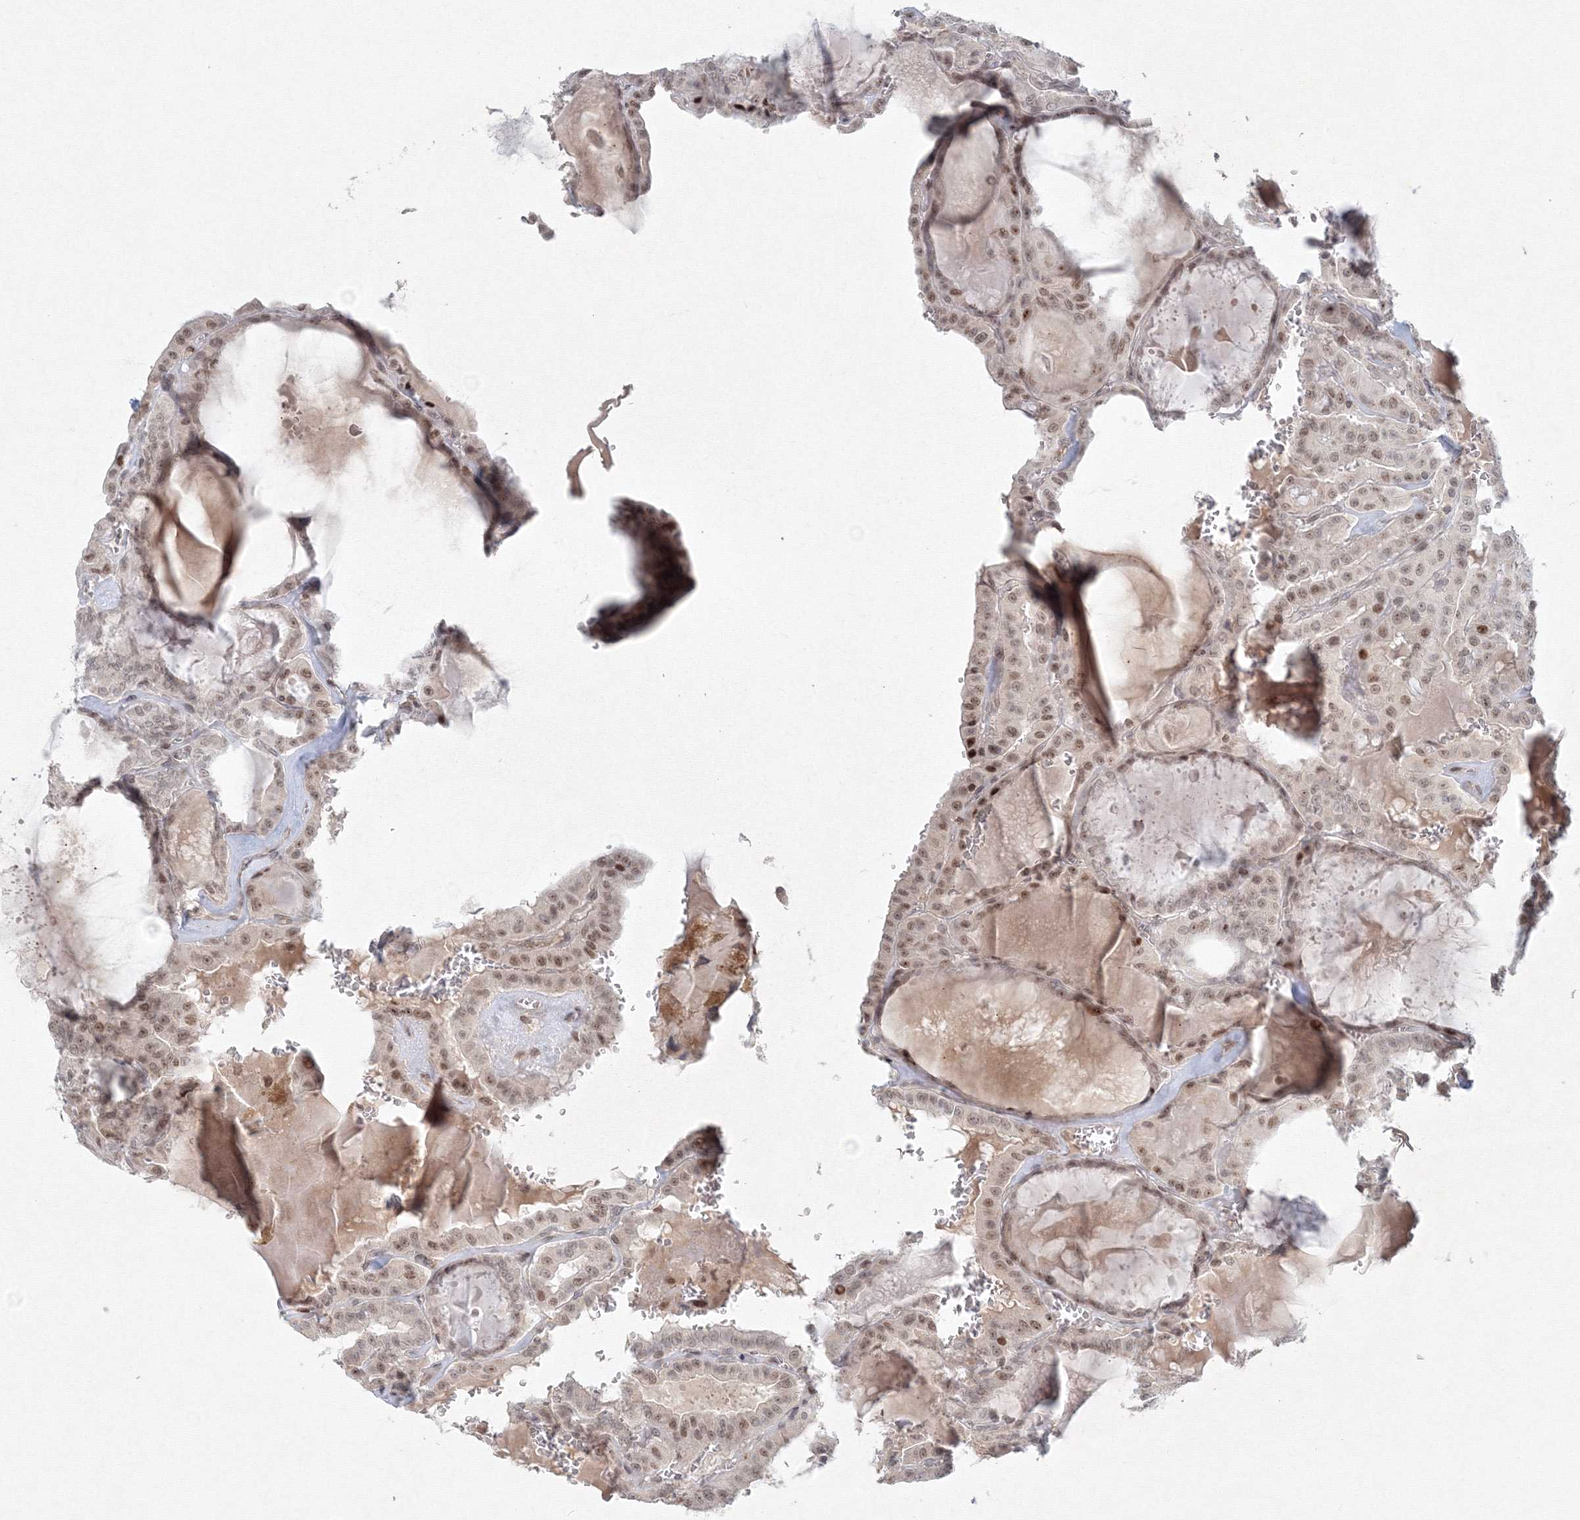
{"staining": {"intensity": "weak", "quantity": "<25%", "location": "nuclear"}, "tissue": "thyroid cancer", "cell_type": "Tumor cells", "image_type": "cancer", "snomed": [{"axis": "morphology", "description": "Papillary adenocarcinoma, NOS"}, {"axis": "topography", "description": "Thyroid gland"}], "caption": "This is an immunohistochemistry micrograph of human thyroid papillary adenocarcinoma. There is no expression in tumor cells.", "gene": "KIF4A", "patient": {"sex": "male", "age": 52}}